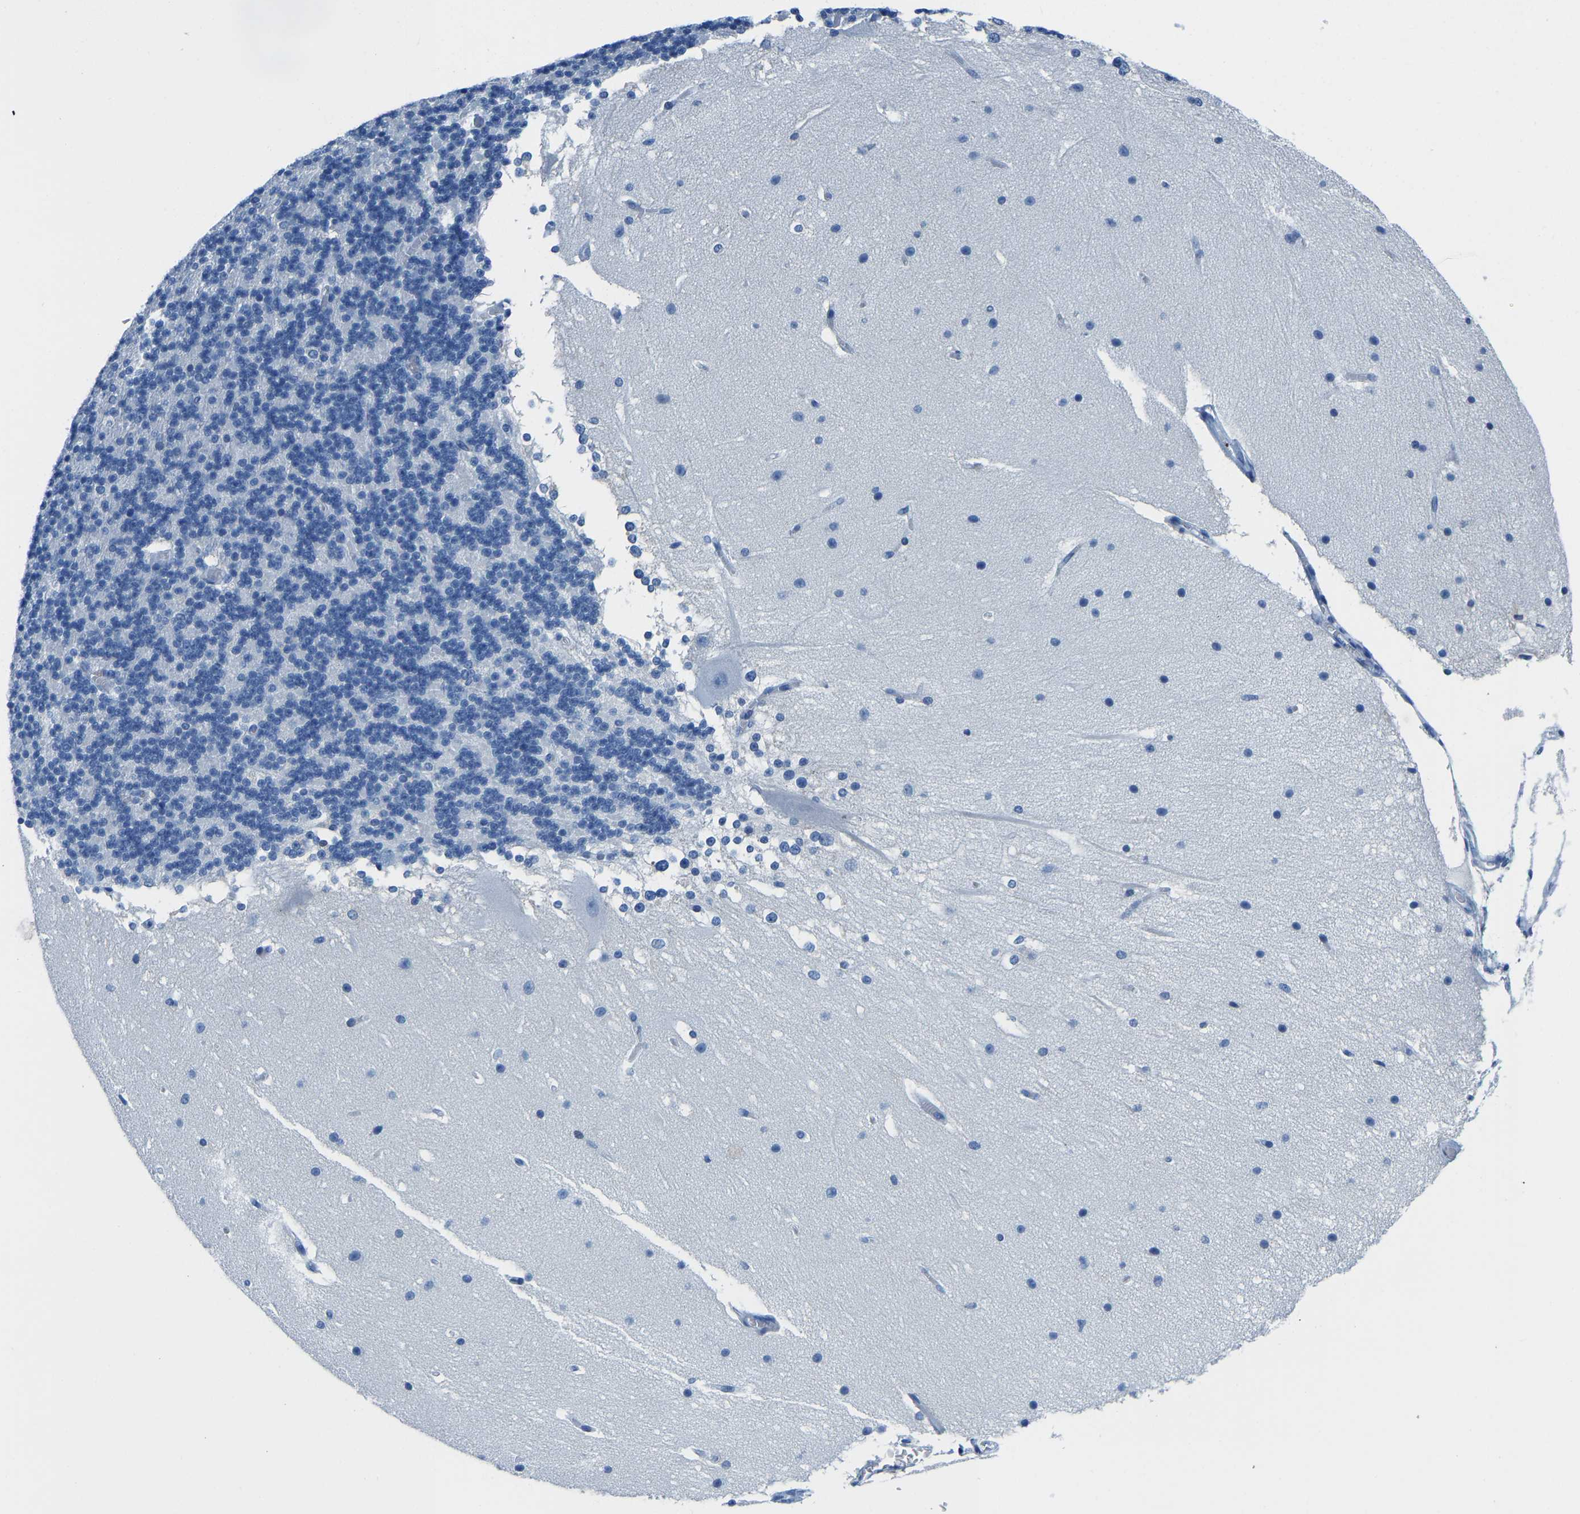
{"staining": {"intensity": "negative", "quantity": "none", "location": "none"}, "tissue": "cerebellum", "cell_type": "Cells in granular layer", "image_type": "normal", "snomed": [{"axis": "morphology", "description": "Normal tissue, NOS"}, {"axis": "topography", "description": "Cerebellum"}], "caption": "Micrograph shows no protein staining in cells in granular layer of normal cerebellum.", "gene": "SERPINB3", "patient": {"sex": "female", "age": 19}}